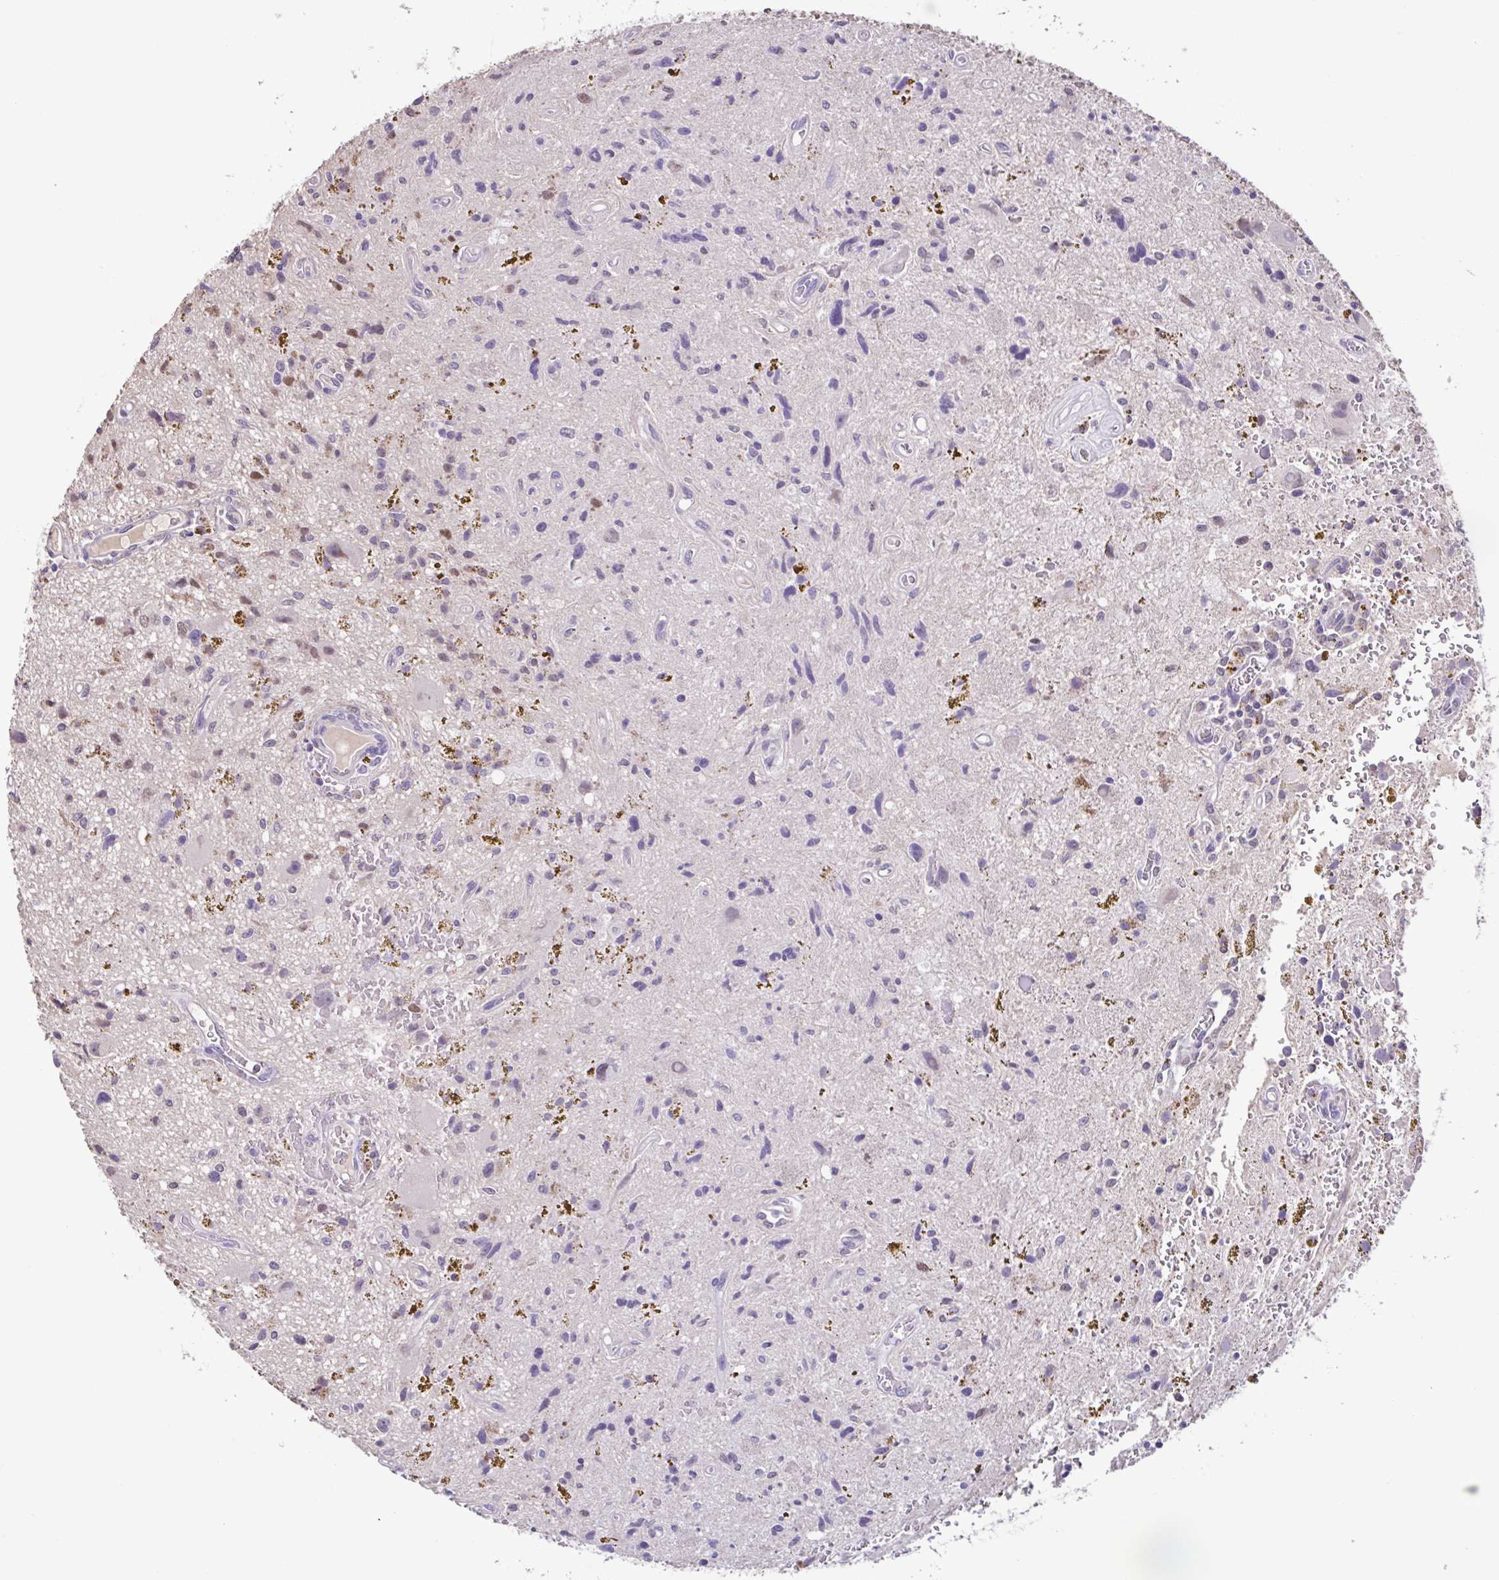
{"staining": {"intensity": "negative", "quantity": "none", "location": "none"}, "tissue": "glioma", "cell_type": "Tumor cells", "image_type": "cancer", "snomed": [{"axis": "morphology", "description": "Glioma, malignant, Low grade"}, {"axis": "topography", "description": "Cerebellum"}], "caption": "Glioma was stained to show a protein in brown. There is no significant expression in tumor cells.", "gene": "ACTRT3", "patient": {"sex": "female", "age": 14}}